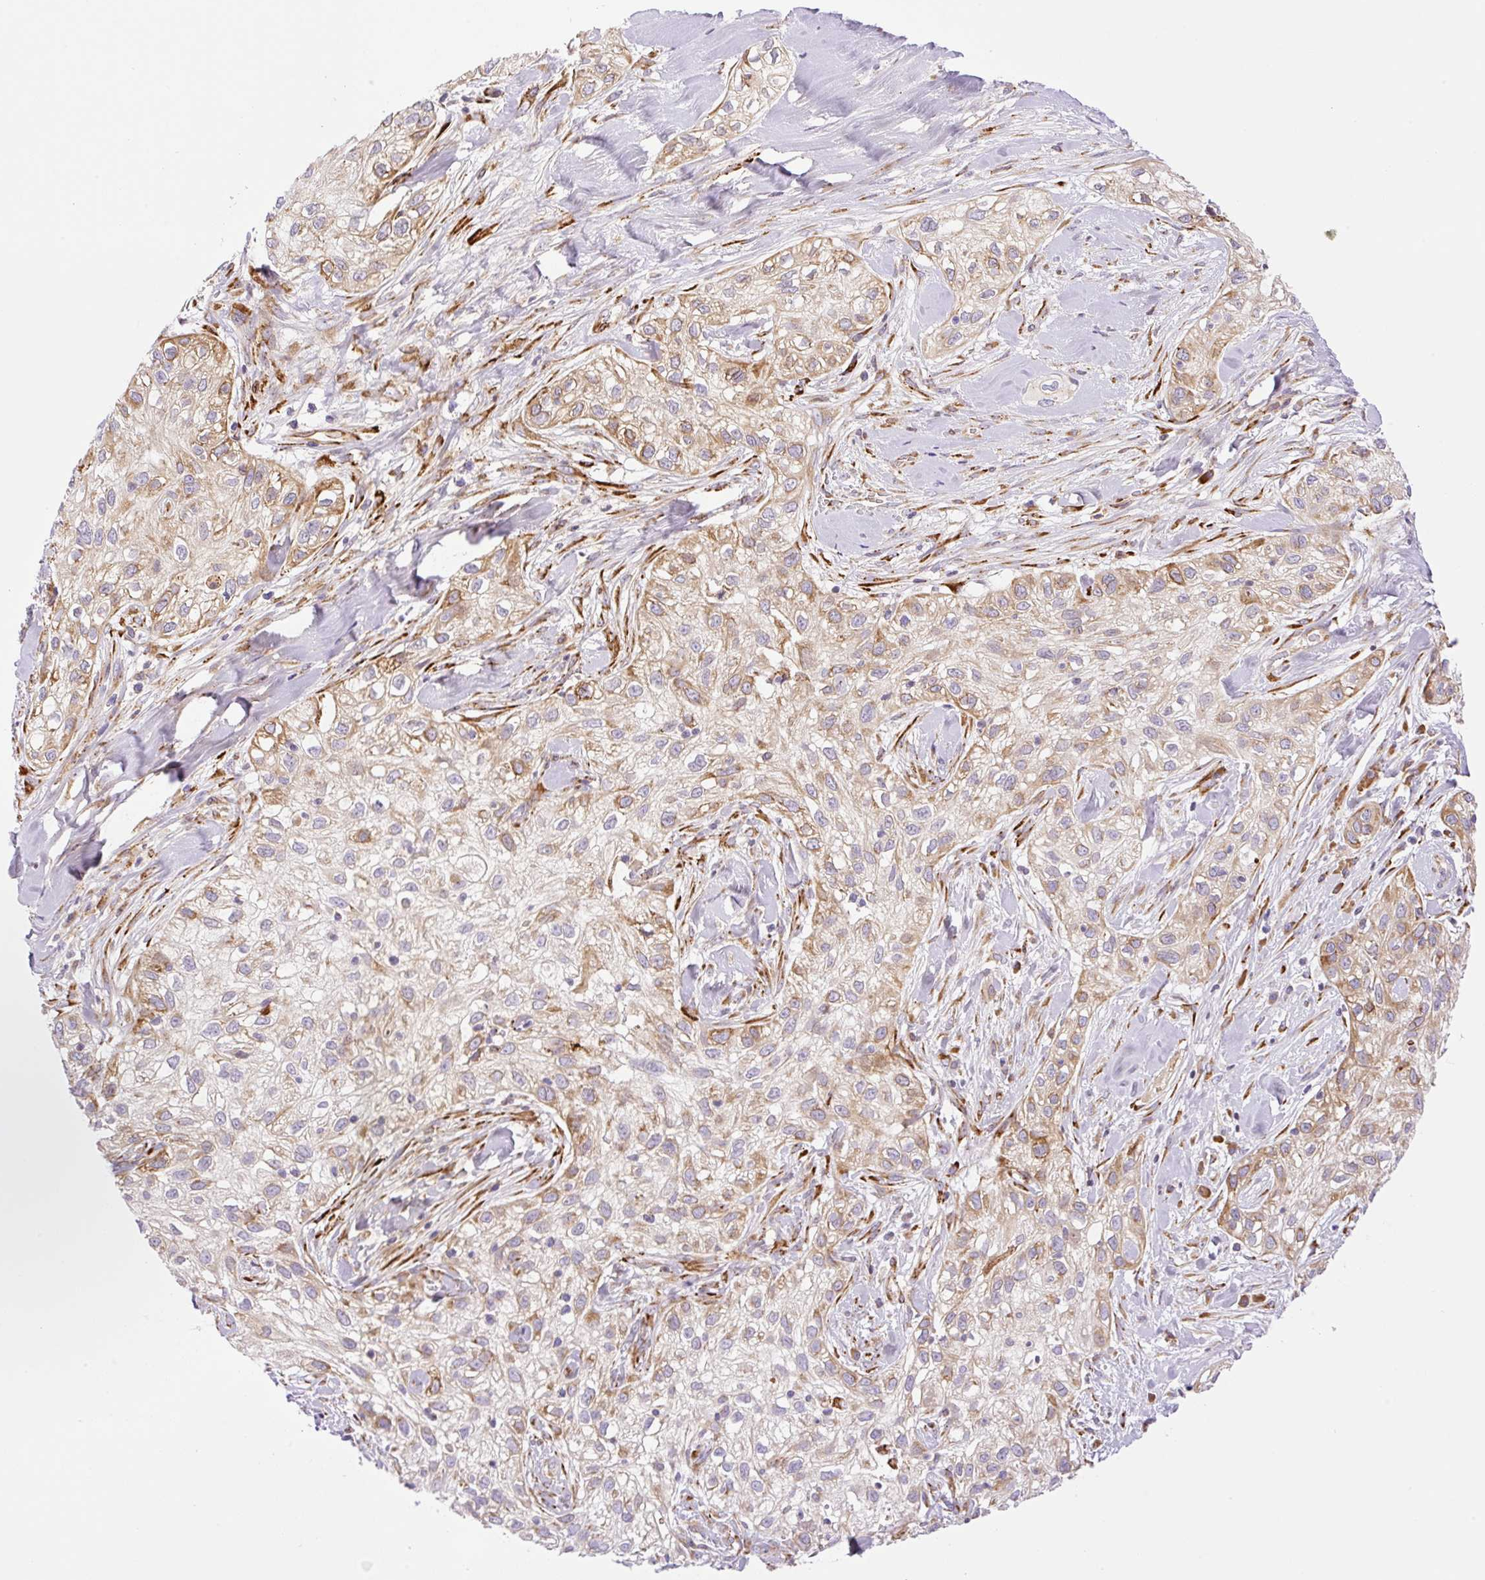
{"staining": {"intensity": "moderate", "quantity": "25%-75%", "location": "cytoplasmic/membranous"}, "tissue": "skin cancer", "cell_type": "Tumor cells", "image_type": "cancer", "snomed": [{"axis": "morphology", "description": "Squamous cell carcinoma, NOS"}, {"axis": "topography", "description": "Skin"}], "caption": "Immunohistochemistry (IHC) micrograph of skin cancer (squamous cell carcinoma) stained for a protein (brown), which exhibits medium levels of moderate cytoplasmic/membranous positivity in about 25%-75% of tumor cells.", "gene": "RAB30", "patient": {"sex": "male", "age": 82}}